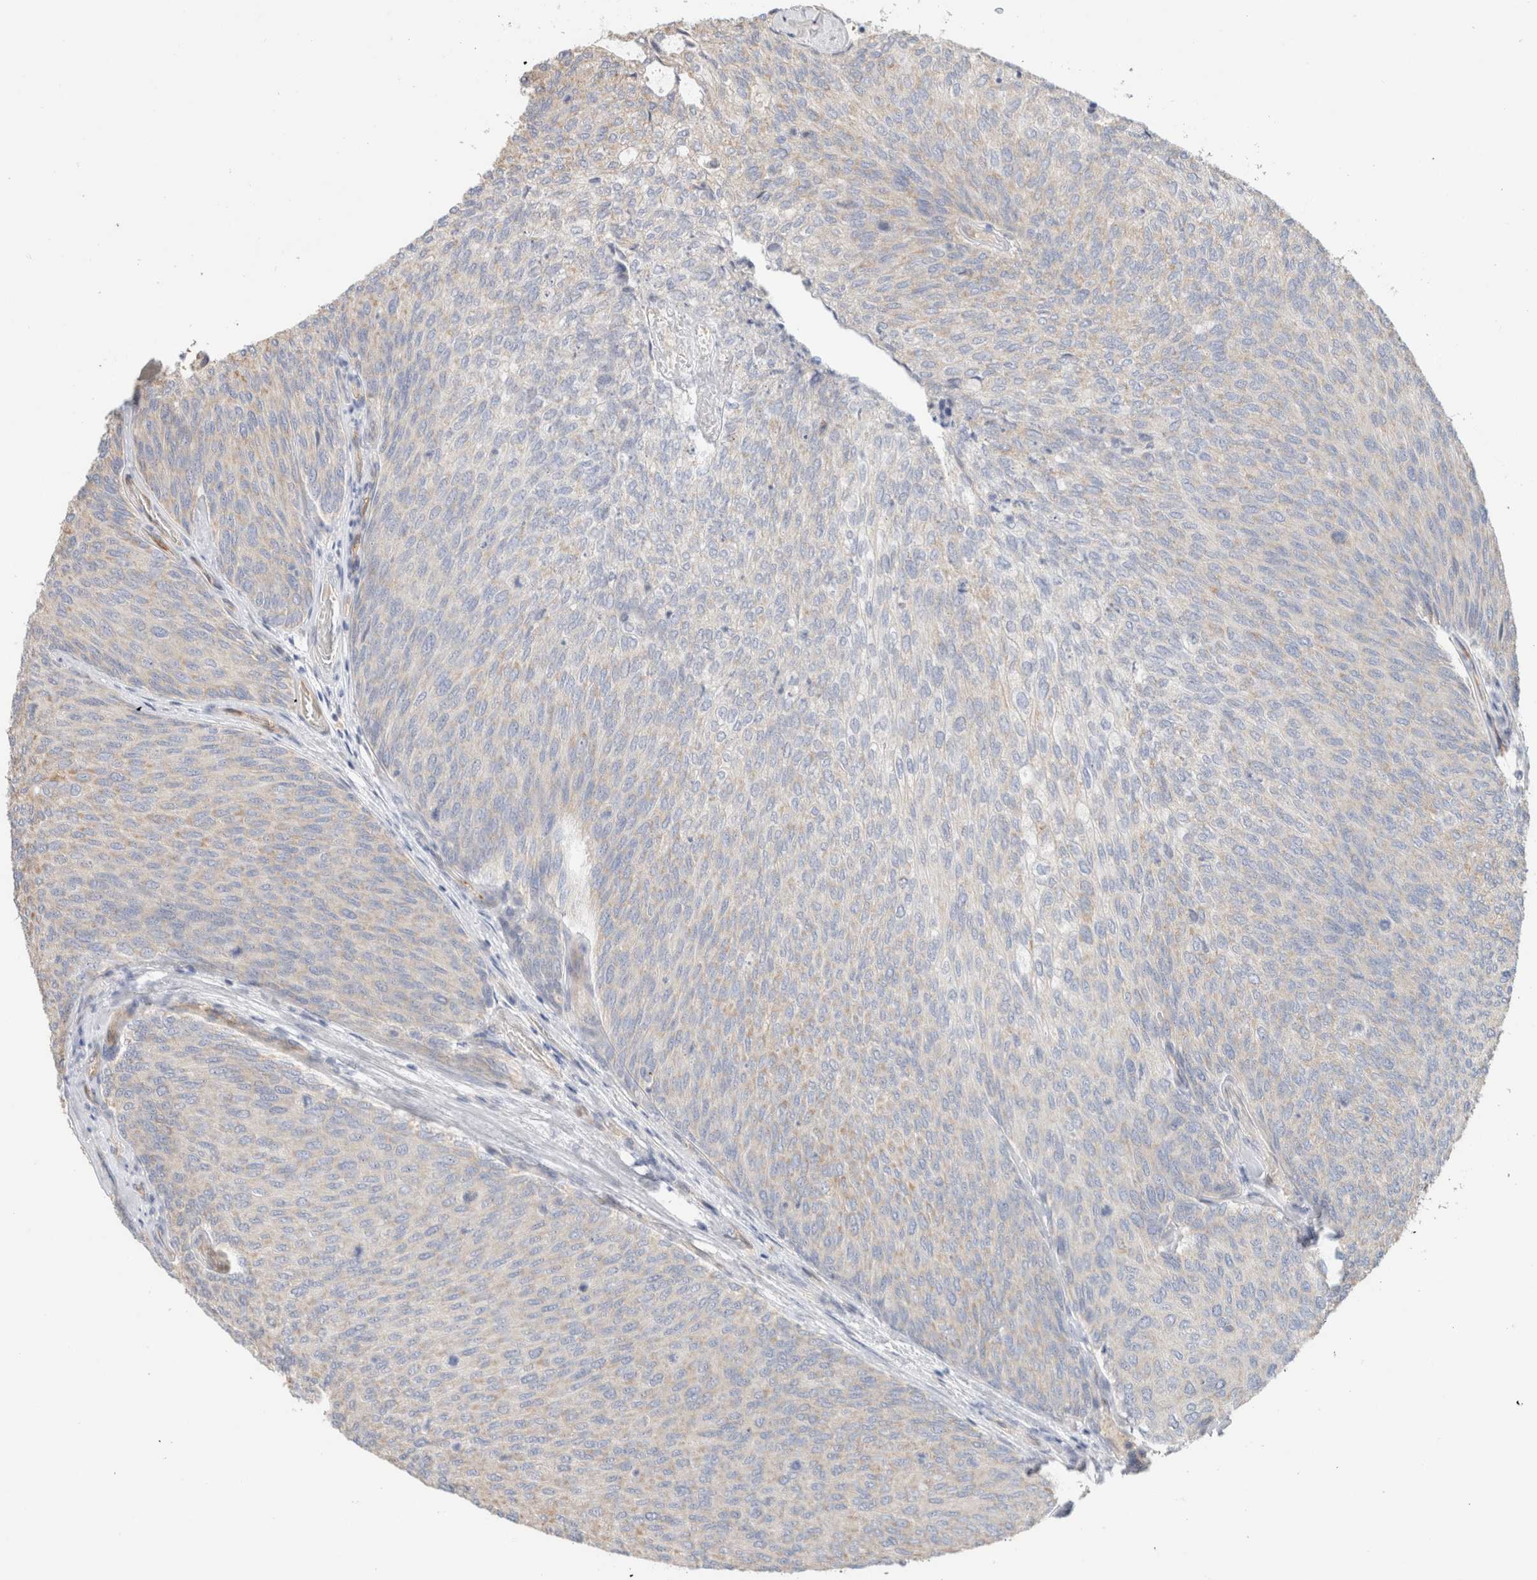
{"staining": {"intensity": "weak", "quantity": "<25%", "location": "cytoplasmic/membranous"}, "tissue": "urothelial cancer", "cell_type": "Tumor cells", "image_type": "cancer", "snomed": [{"axis": "morphology", "description": "Urothelial carcinoma, Low grade"}, {"axis": "topography", "description": "Urinary bladder"}], "caption": "A high-resolution photomicrograph shows IHC staining of urothelial cancer, which reveals no significant staining in tumor cells.", "gene": "CA13", "patient": {"sex": "female", "age": 79}}